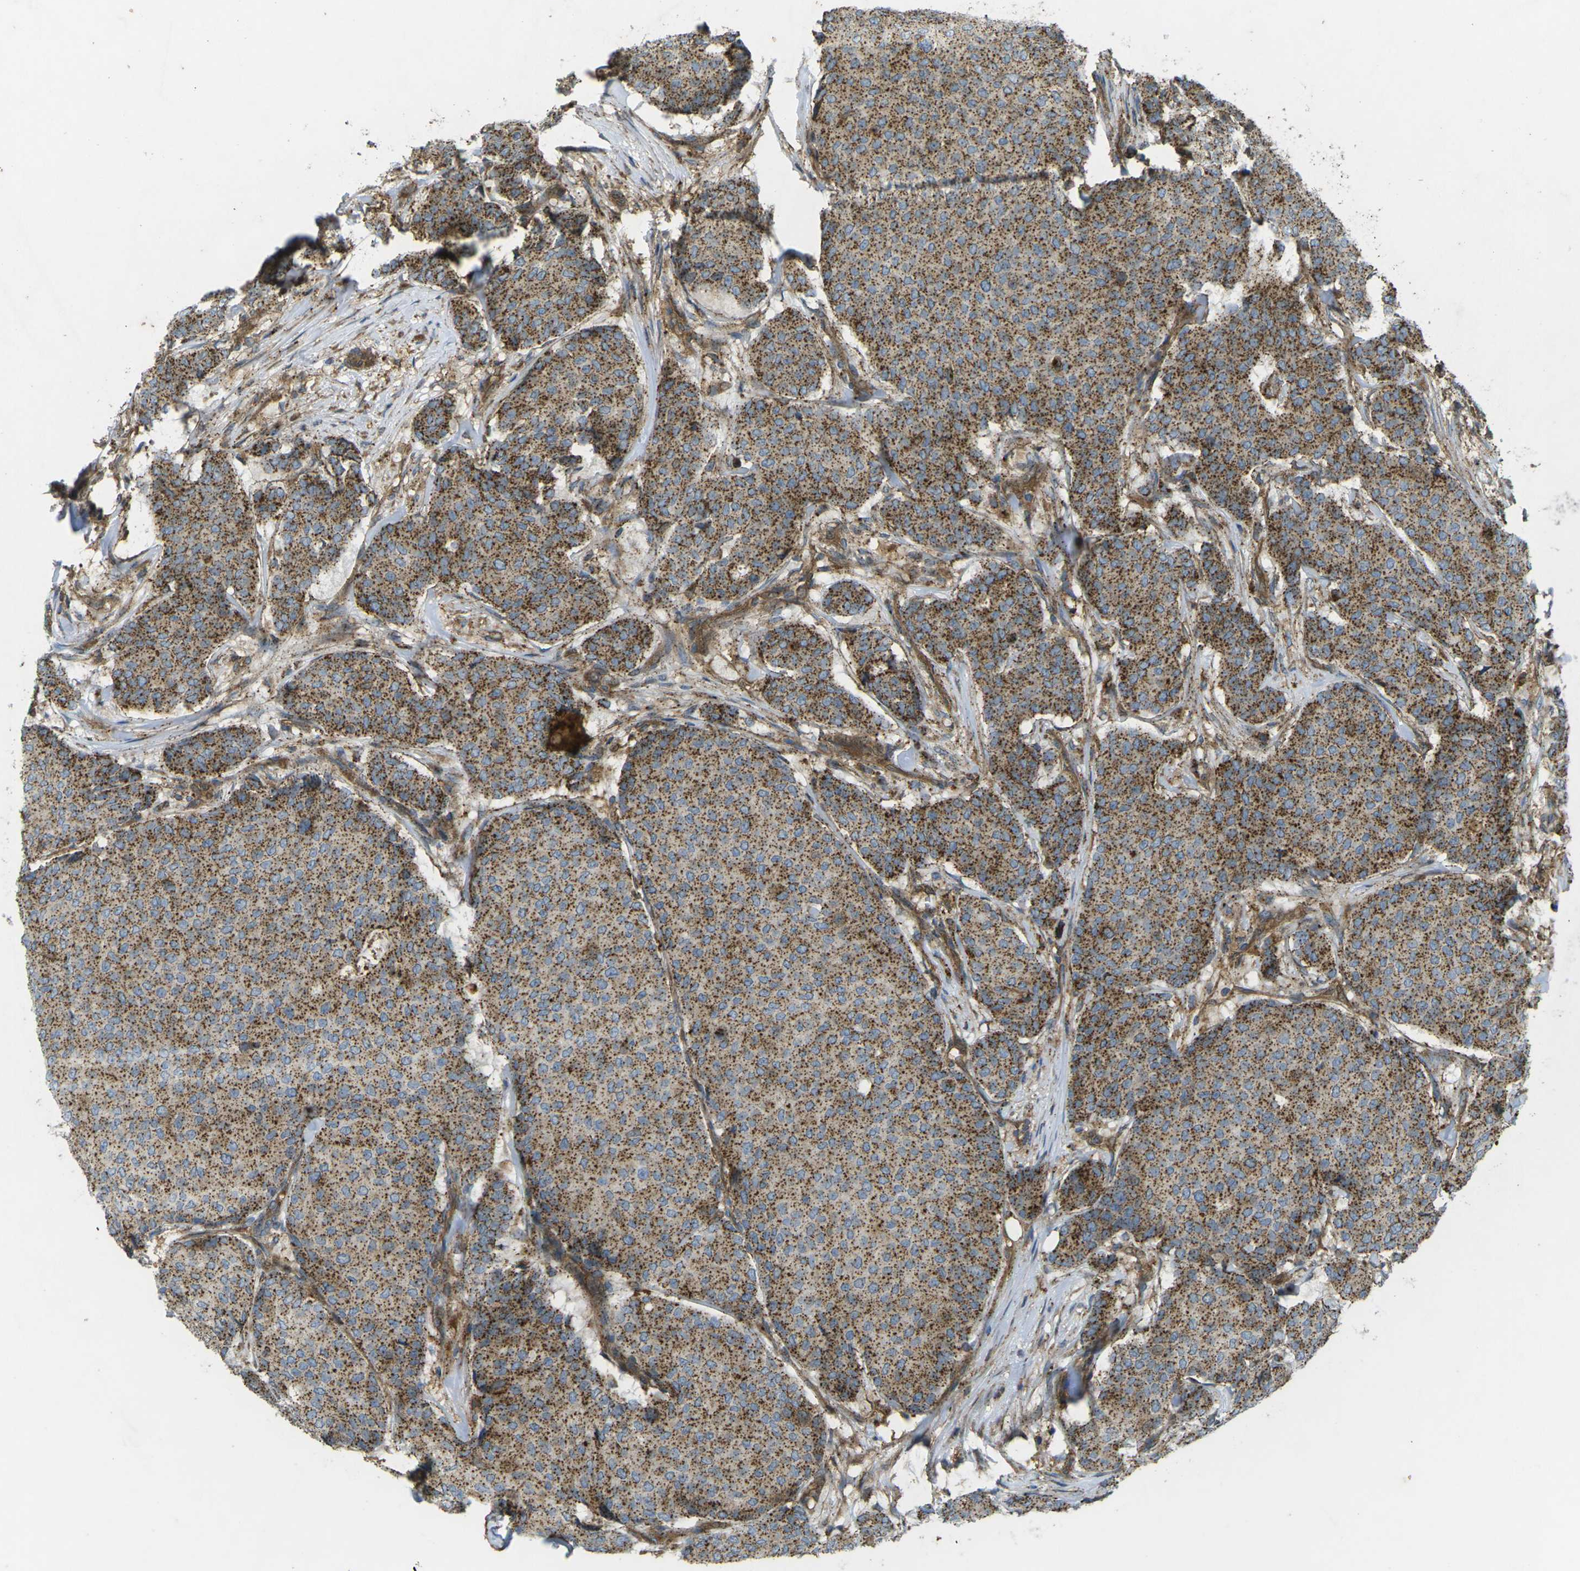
{"staining": {"intensity": "strong", "quantity": ">75%", "location": "cytoplasmic/membranous"}, "tissue": "breast cancer", "cell_type": "Tumor cells", "image_type": "cancer", "snomed": [{"axis": "morphology", "description": "Duct carcinoma"}, {"axis": "topography", "description": "Breast"}], "caption": "Immunohistochemistry (IHC) image of neoplastic tissue: human breast invasive ductal carcinoma stained using IHC reveals high levels of strong protein expression localized specifically in the cytoplasmic/membranous of tumor cells, appearing as a cytoplasmic/membranous brown color.", "gene": "CHMP3", "patient": {"sex": "female", "age": 75}}